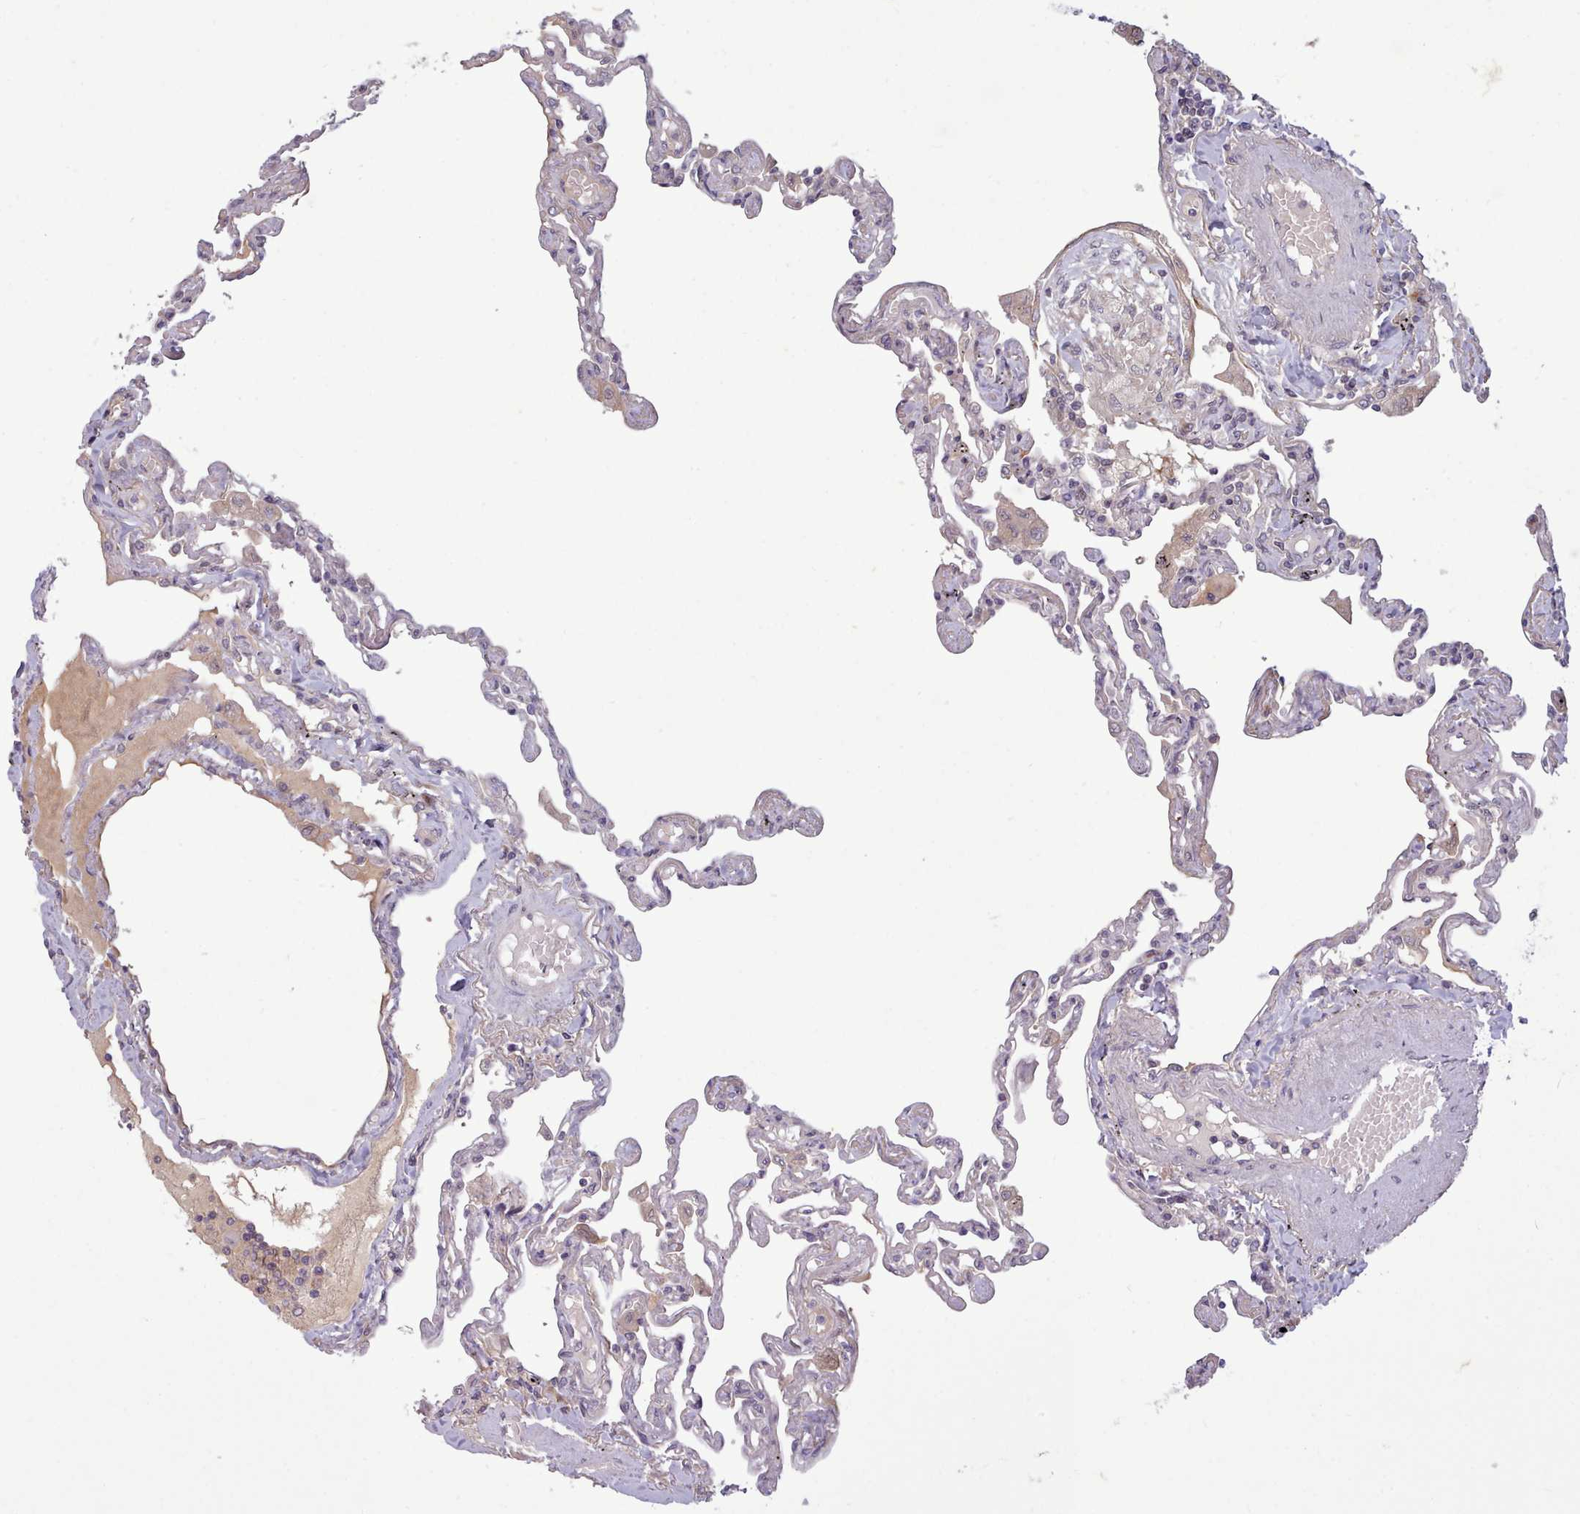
{"staining": {"intensity": "negative", "quantity": "none", "location": "none"}, "tissue": "lung", "cell_type": "Alveolar cells", "image_type": "normal", "snomed": [{"axis": "morphology", "description": "Normal tissue, NOS"}, {"axis": "topography", "description": "Lung"}], "caption": "Immunohistochemical staining of normal human lung shows no significant expression in alveolar cells.", "gene": "NMRK1", "patient": {"sex": "female", "age": 67}}